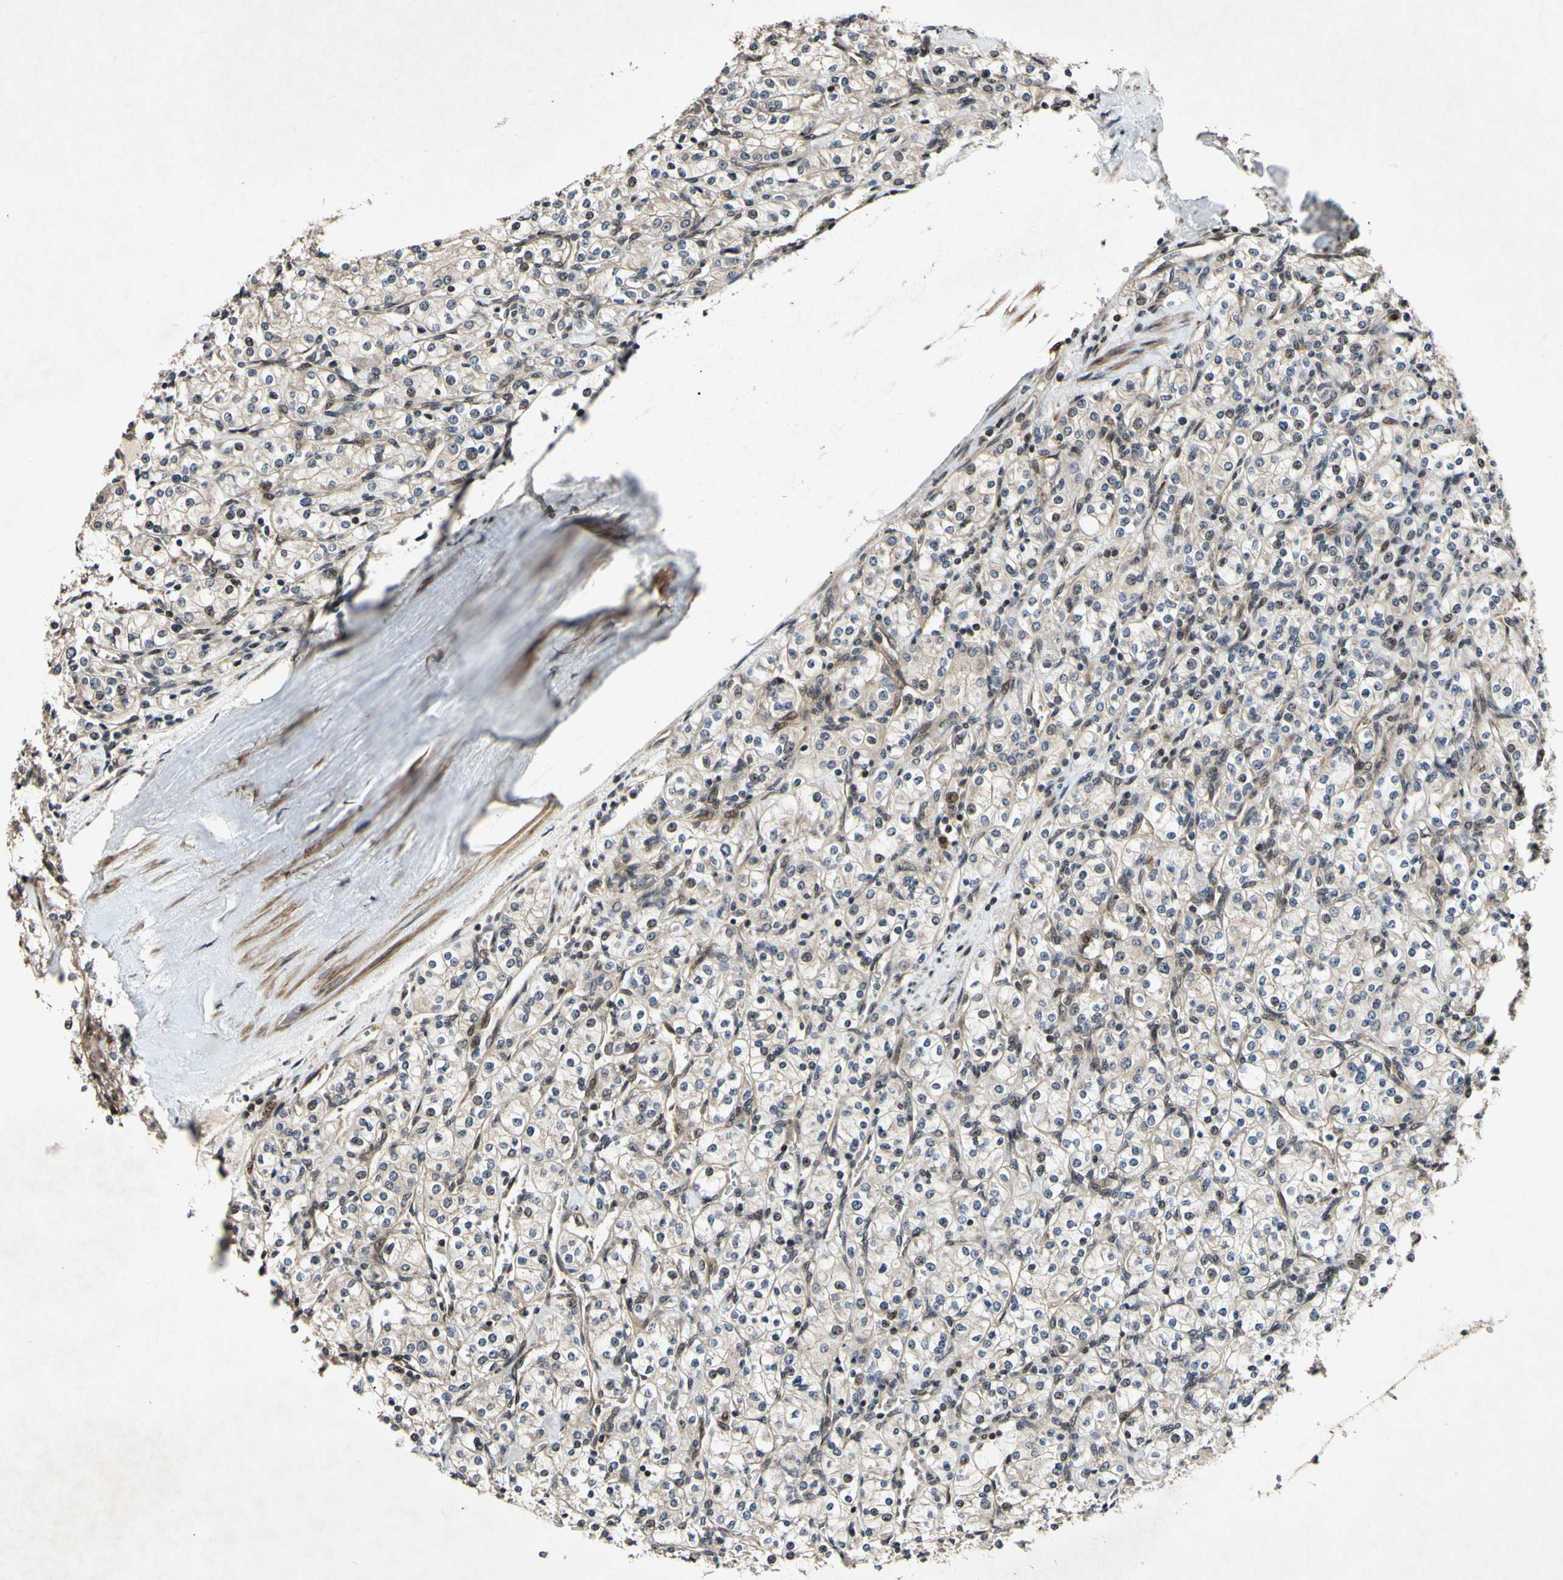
{"staining": {"intensity": "weak", "quantity": ">75%", "location": "cytoplasmic/membranous"}, "tissue": "renal cancer", "cell_type": "Tumor cells", "image_type": "cancer", "snomed": [{"axis": "morphology", "description": "Adenocarcinoma, NOS"}, {"axis": "topography", "description": "Kidney"}], "caption": "Adenocarcinoma (renal) stained with a brown dye demonstrates weak cytoplasmic/membranous positive positivity in approximately >75% of tumor cells.", "gene": "CSNK1E", "patient": {"sex": "male", "age": 77}}